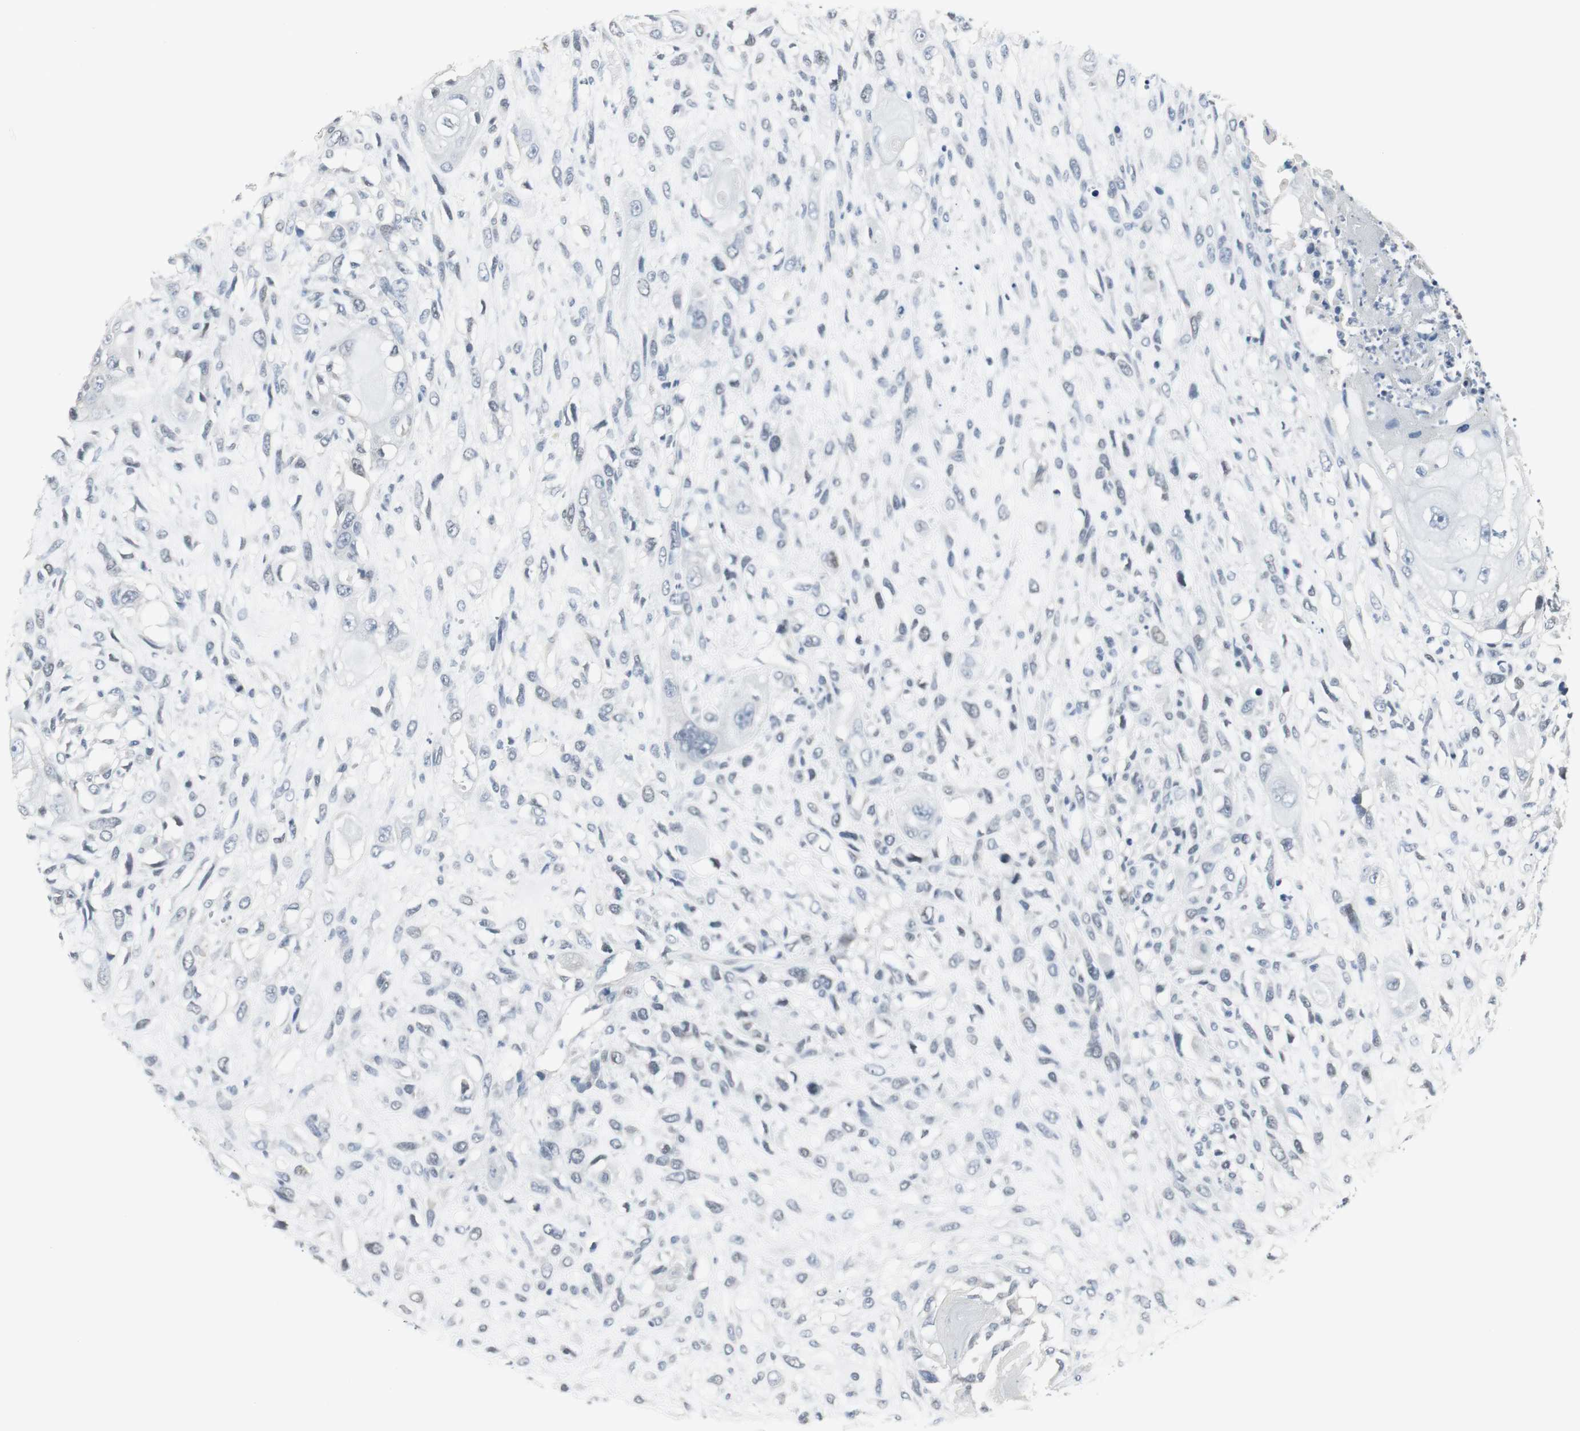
{"staining": {"intensity": "weak", "quantity": "<25%", "location": "nuclear"}, "tissue": "head and neck cancer", "cell_type": "Tumor cells", "image_type": "cancer", "snomed": [{"axis": "morphology", "description": "Necrosis, NOS"}, {"axis": "morphology", "description": "Neoplasm, malignant, NOS"}, {"axis": "topography", "description": "Salivary gland"}, {"axis": "topography", "description": "Head-Neck"}], "caption": "High power microscopy micrograph of an immunohistochemistry histopathology image of head and neck cancer (neoplasm (malignant)), revealing no significant positivity in tumor cells. (DAB IHC, high magnification).", "gene": "ELK1", "patient": {"sex": "male", "age": 43}}